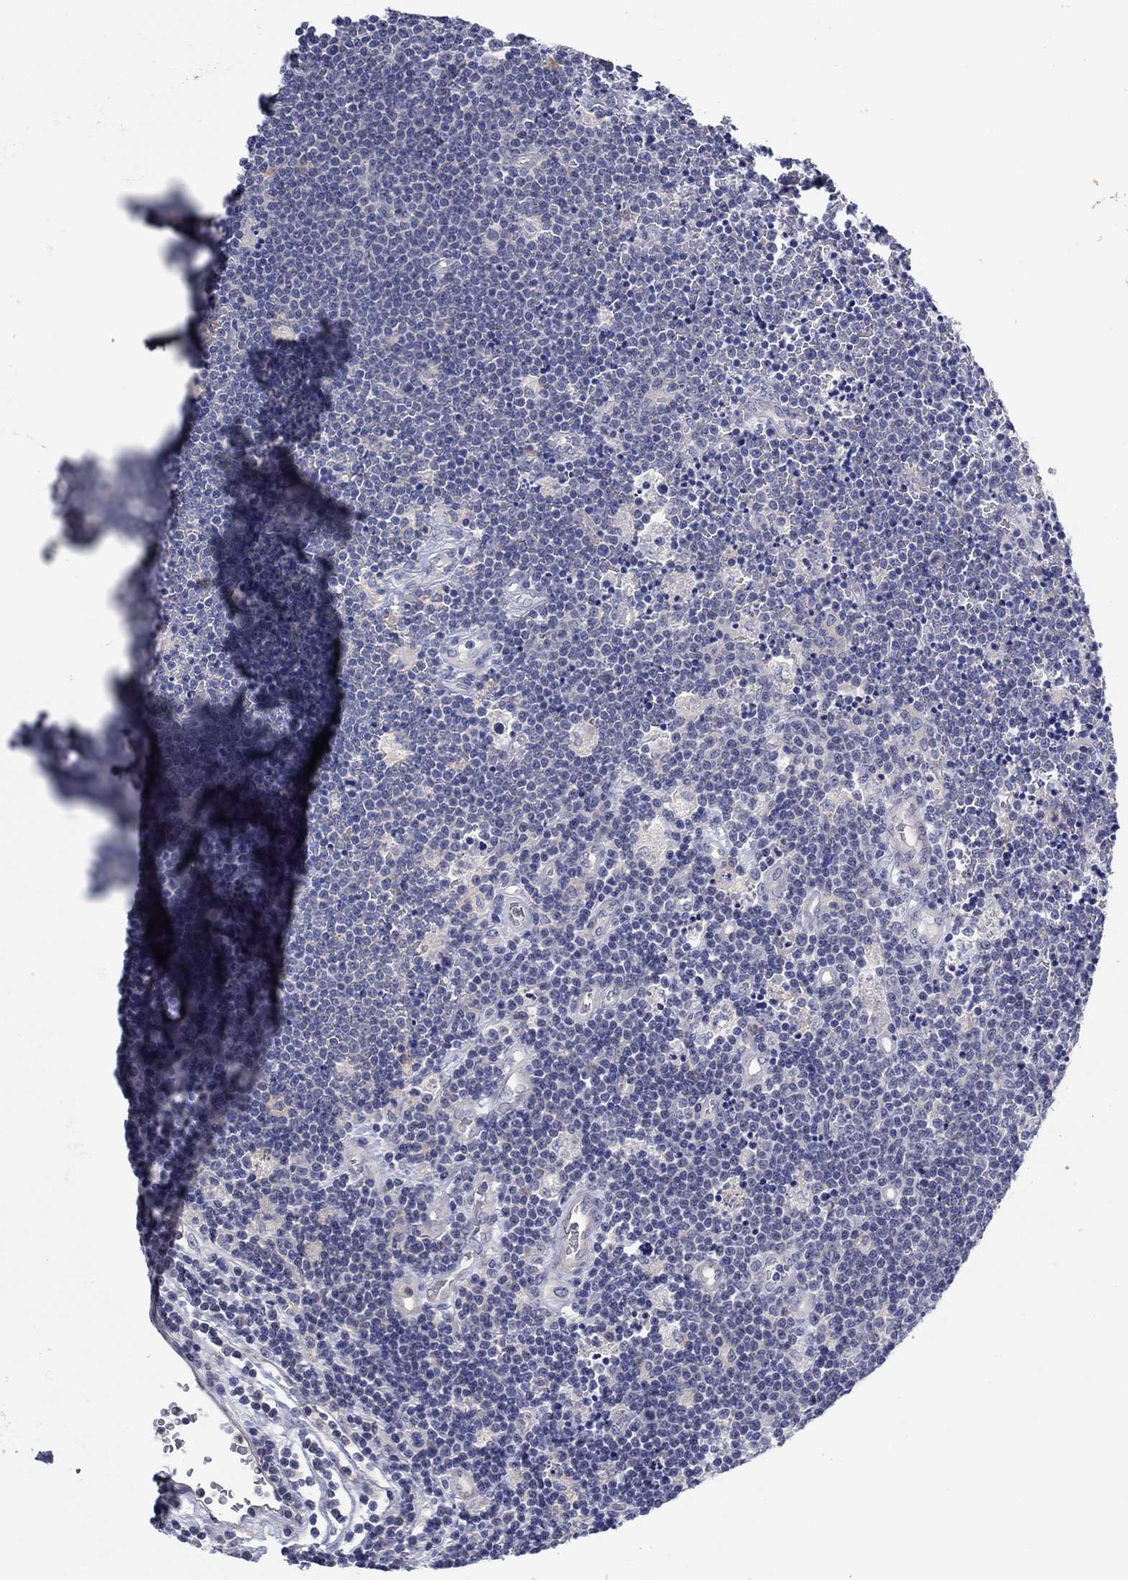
{"staining": {"intensity": "negative", "quantity": "none", "location": "none"}, "tissue": "lymphoma", "cell_type": "Tumor cells", "image_type": "cancer", "snomed": [{"axis": "morphology", "description": "Malignant lymphoma, non-Hodgkin's type, Low grade"}, {"axis": "topography", "description": "Brain"}], "caption": "A micrograph of lymphoma stained for a protein exhibits no brown staining in tumor cells.", "gene": "HDC", "patient": {"sex": "female", "age": 66}}